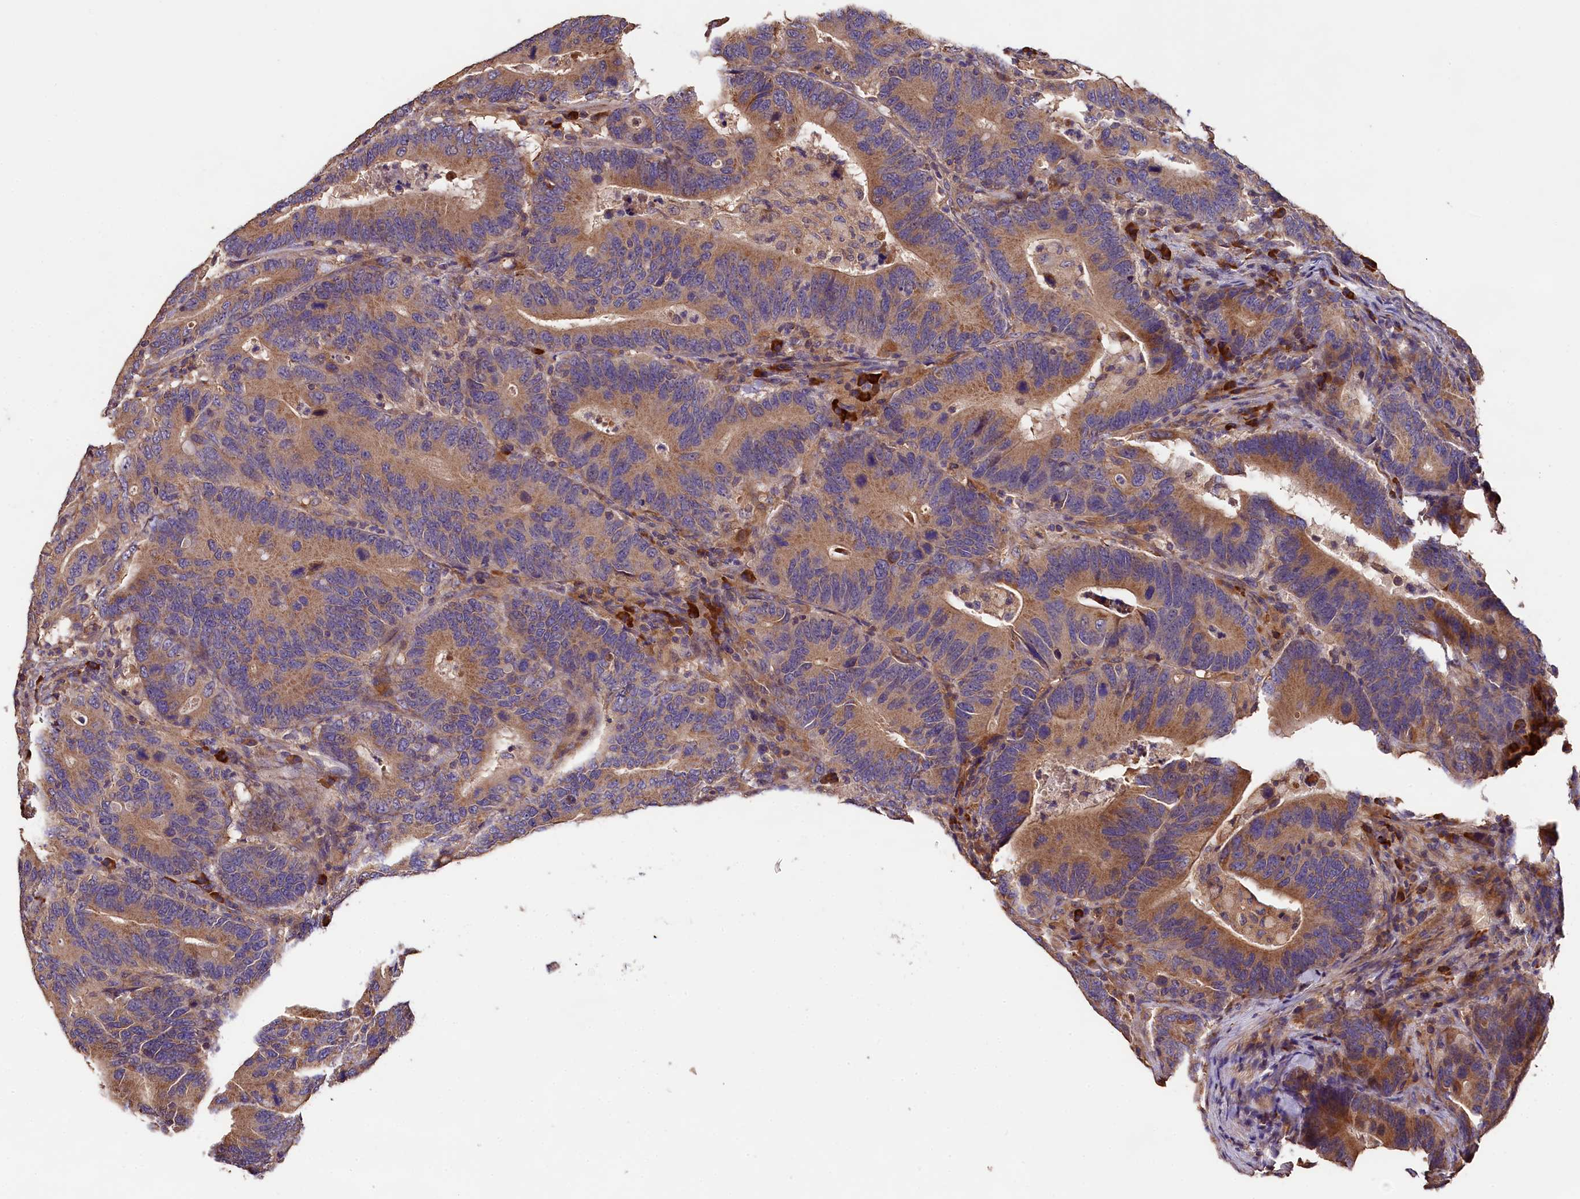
{"staining": {"intensity": "moderate", "quantity": ">75%", "location": "cytoplasmic/membranous"}, "tissue": "colorectal cancer", "cell_type": "Tumor cells", "image_type": "cancer", "snomed": [{"axis": "morphology", "description": "Adenocarcinoma, NOS"}, {"axis": "topography", "description": "Colon"}], "caption": "Colorectal cancer (adenocarcinoma) stained for a protein shows moderate cytoplasmic/membranous positivity in tumor cells.", "gene": "ENKD1", "patient": {"sex": "female", "age": 66}}